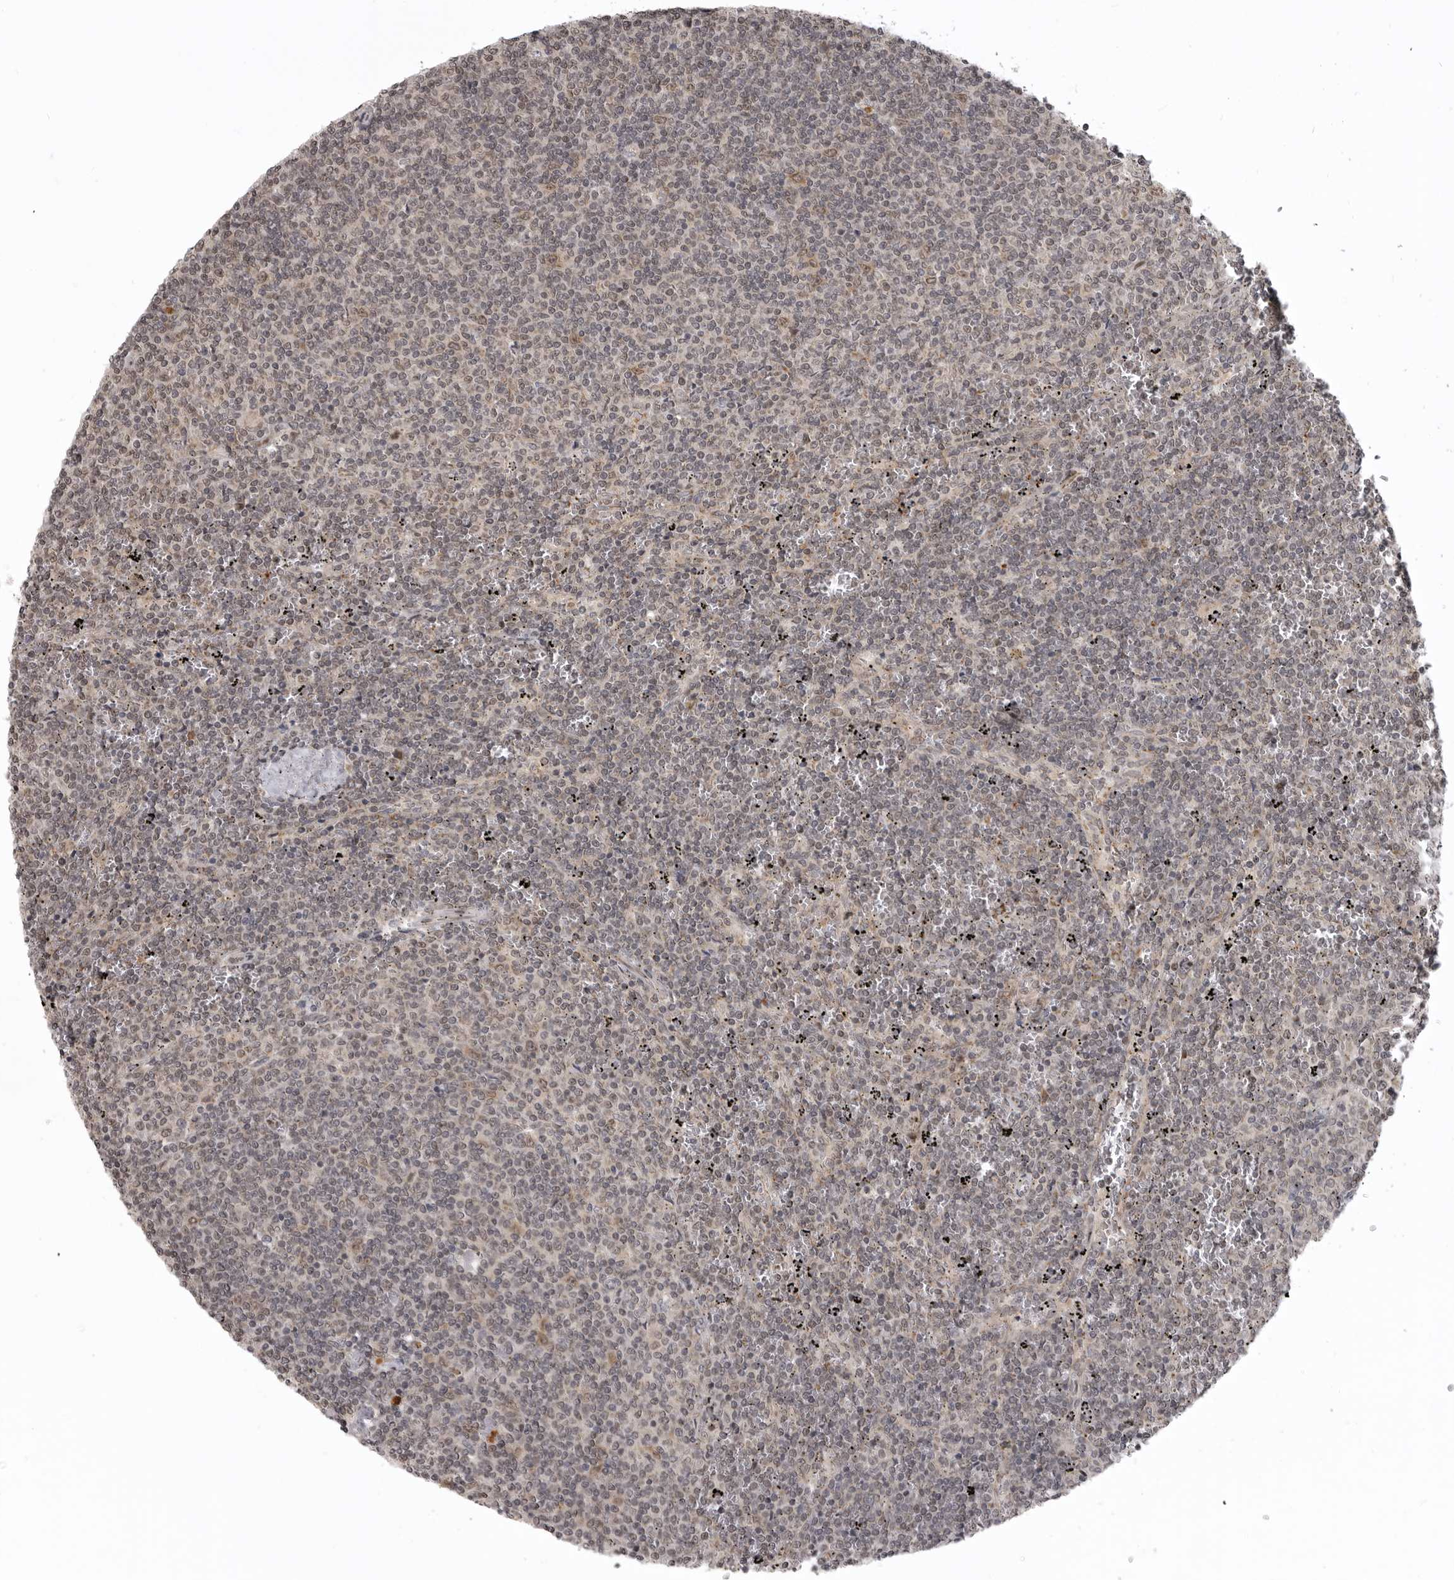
{"staining": {"intensity": "weak", "quantity": "<25%", "location": "nuclear"}, "tissue": "lymphoma", "cell_type": "Tumor cells", "image_type": "cancer", "snomed": [{"axis": "morphology", "description": "Malignant lymphoma, non-Hodgkin's type, Low grade"}, {"axis": "topography", "description": "Spleen"}], "caption": "The immunohistochemistry (IHC) photomicrograph has no significant expression in tumor cells of low-grade malignant lymphoma, non-Hodgkin's type tissue.", "gene": "C1orf109", "patient": {"sex": "female", "age": 50}}